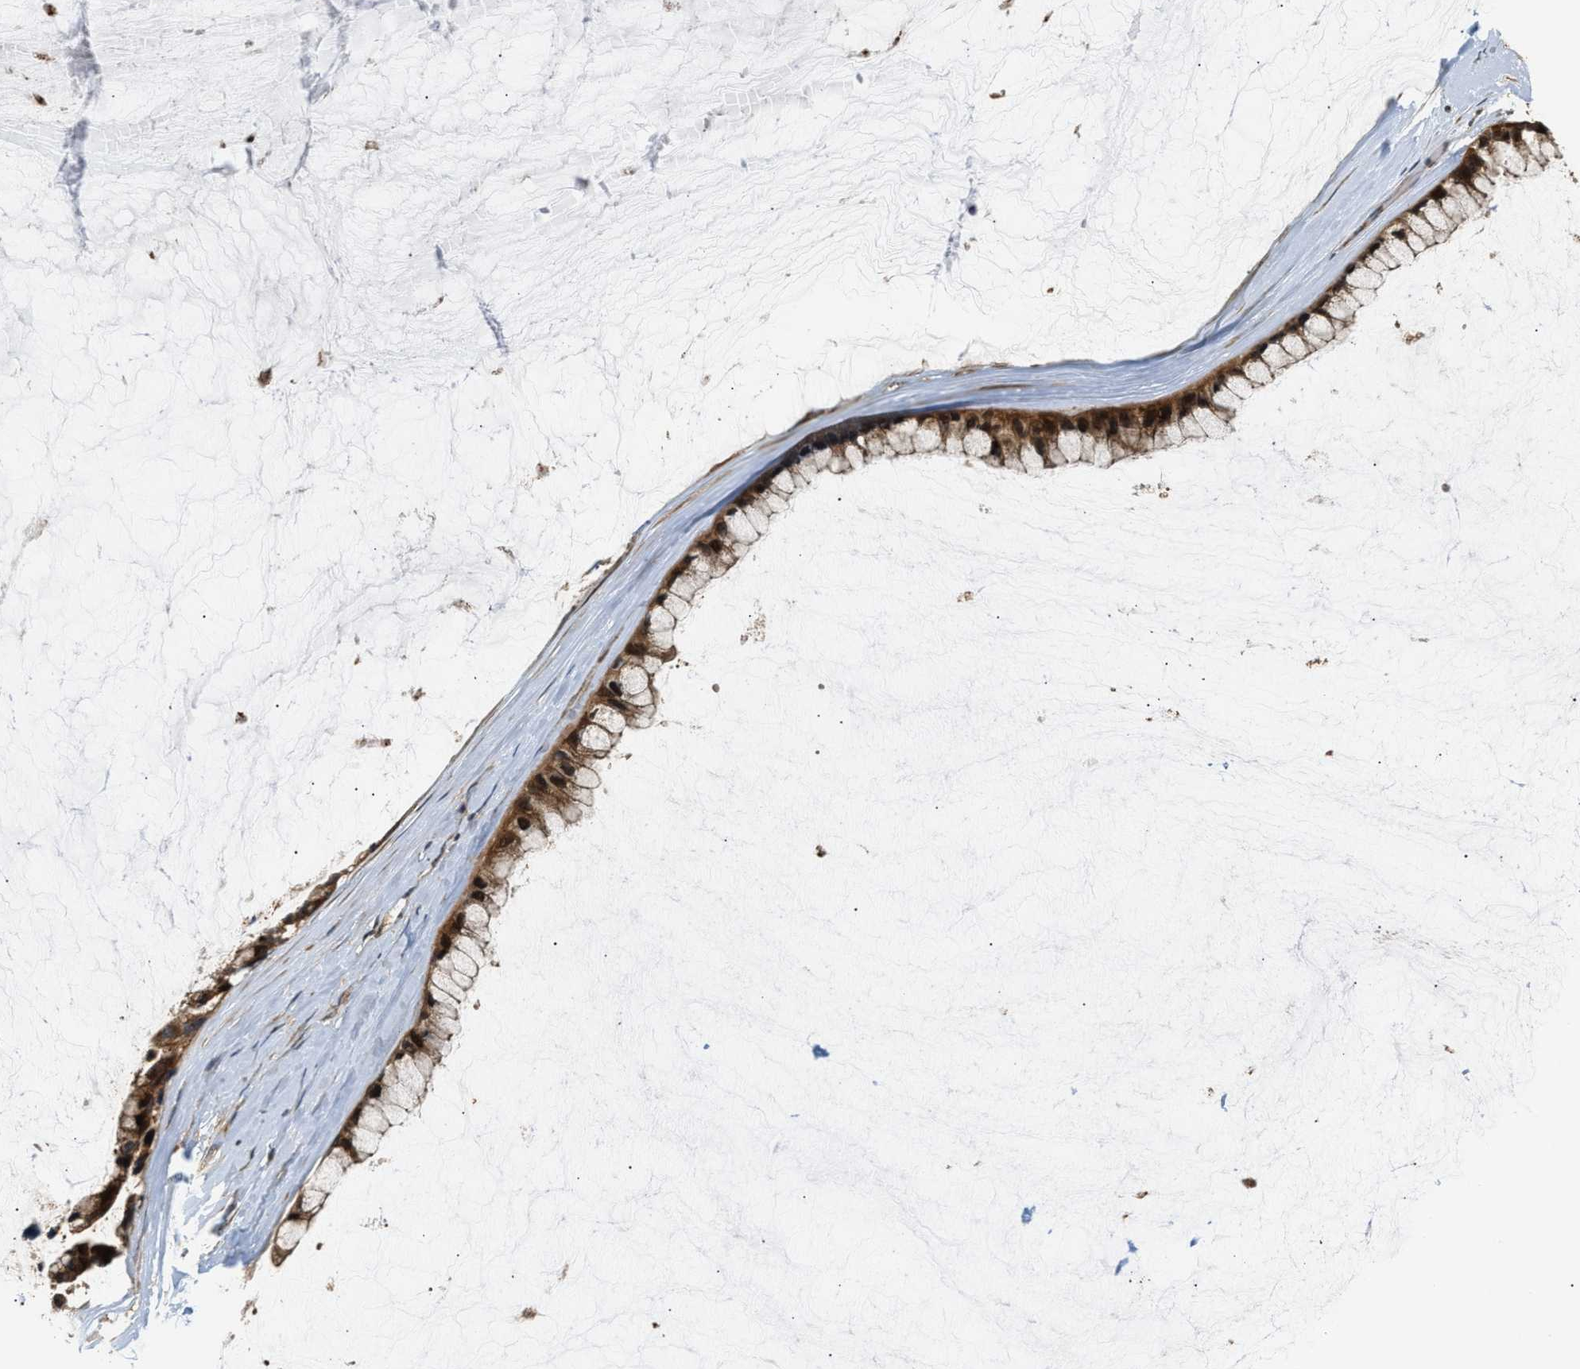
{"staining": {"intensity": "moderate", "quantity": ">75%", "location": "cytoplasmic/membranous"}, "tissue": "ovarian cancer", "cell_type": "Tumor cells", "image_type": "cancer", "snomed": [{"axis": "morphology", "description": "Cystadenocarcinoma, mucinous, NOS"}, {"axis": "topography", "description": "Ovary"}], "caption": "Protein staining of ovarian mucinous cystadenocarcinoma tissue demonstrates moderate cytoplasmic/membranous staining in approximately >75% of tumor cells.", "gene": "SNX5", "patient": {"sex": "female", "age": 39}}